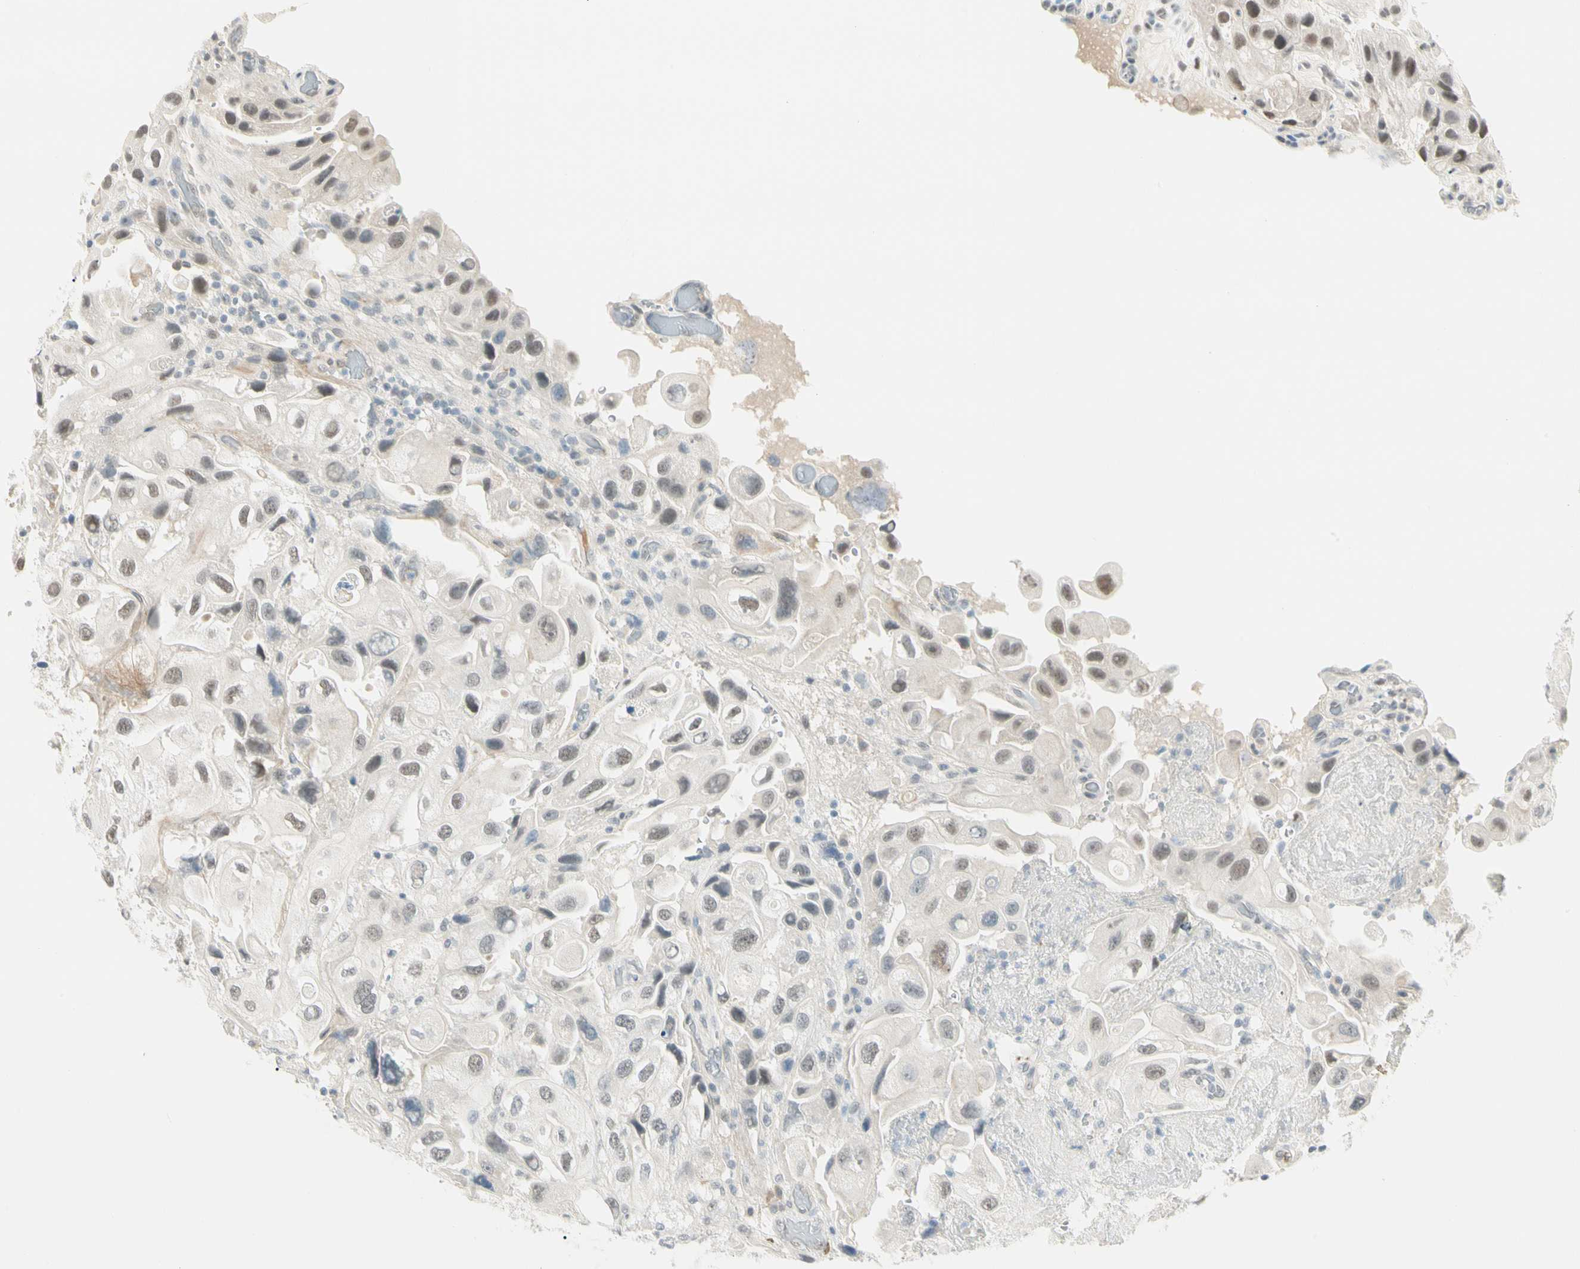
{"staining": {"intensity": "weak", "quantity": "<25%", "location": "nuclear"}, "tissue": "urothelial cancer", "cell_type": "Tumor cells", "image_type": "cancer", "snomed": [{"axis": "morphology", "description": "Urothelial carcinoma, High grade"}, {"axis": "topography", "description": "Urinary bladder"}], "caption": "Immunohistochemical staining of urothelial carcinoma (high-grade) demonstrates no significant expression in tumor cells. (DAB immunohistochemistry, high magnification).", "gene": "ASPN", "patient": {"sex": "female", "age": 64}}